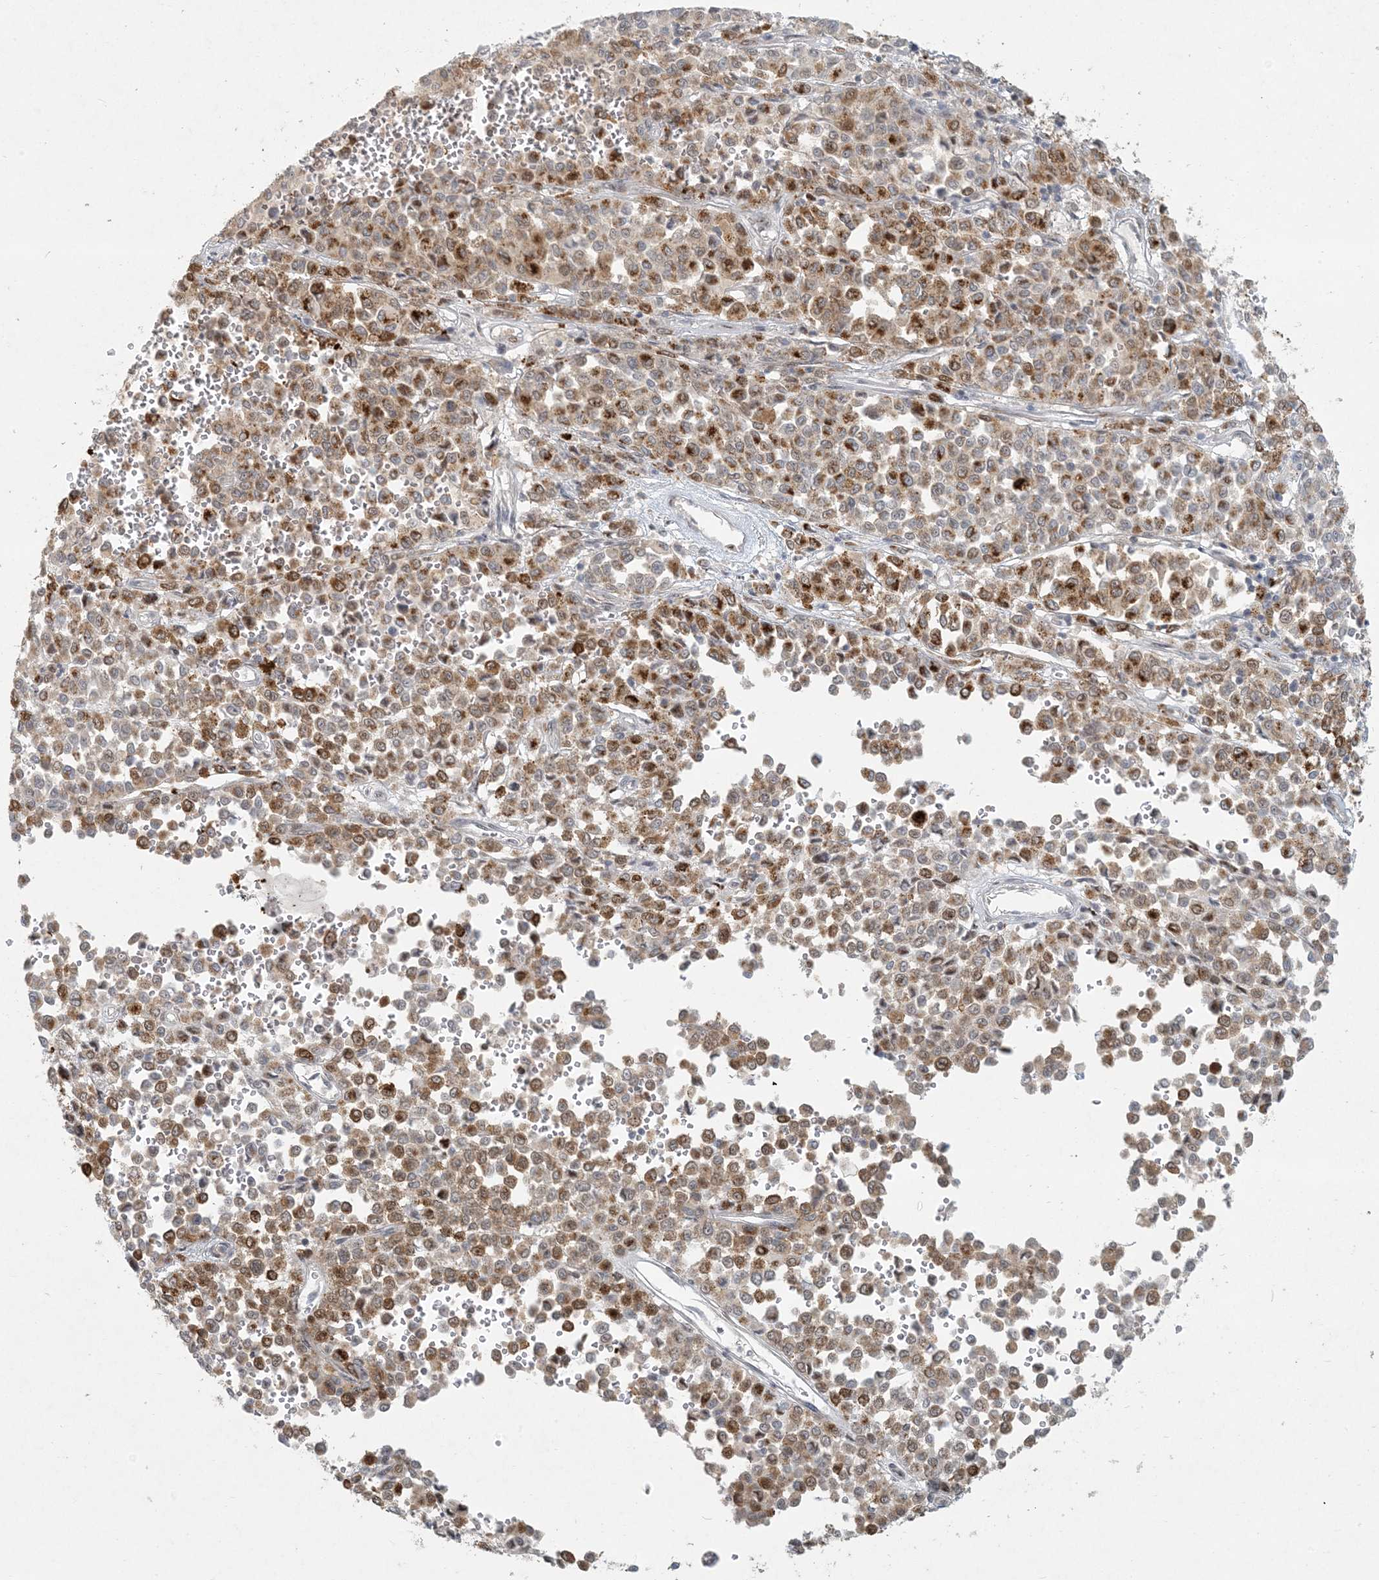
{"staining": {"intensity": "moderate", "quantity": "25%-75%", "location": "cytoplasmic/membranous,nuclear"}, "tissue": "melanoma", "cell_type": "Tumor cells", "image_type": "cancer", "snomed": [{"axis": "morphology", "description": "Malignant melanoma, Metastatic site"}, {"axis": "topography", "description": "Pancreas"}], "caption": "Melanoma stained with a protein marker exhibits moderate staining in tumor cells.", "gene": "BCORL1", "patient": {"sex": "female", "age": 30}}